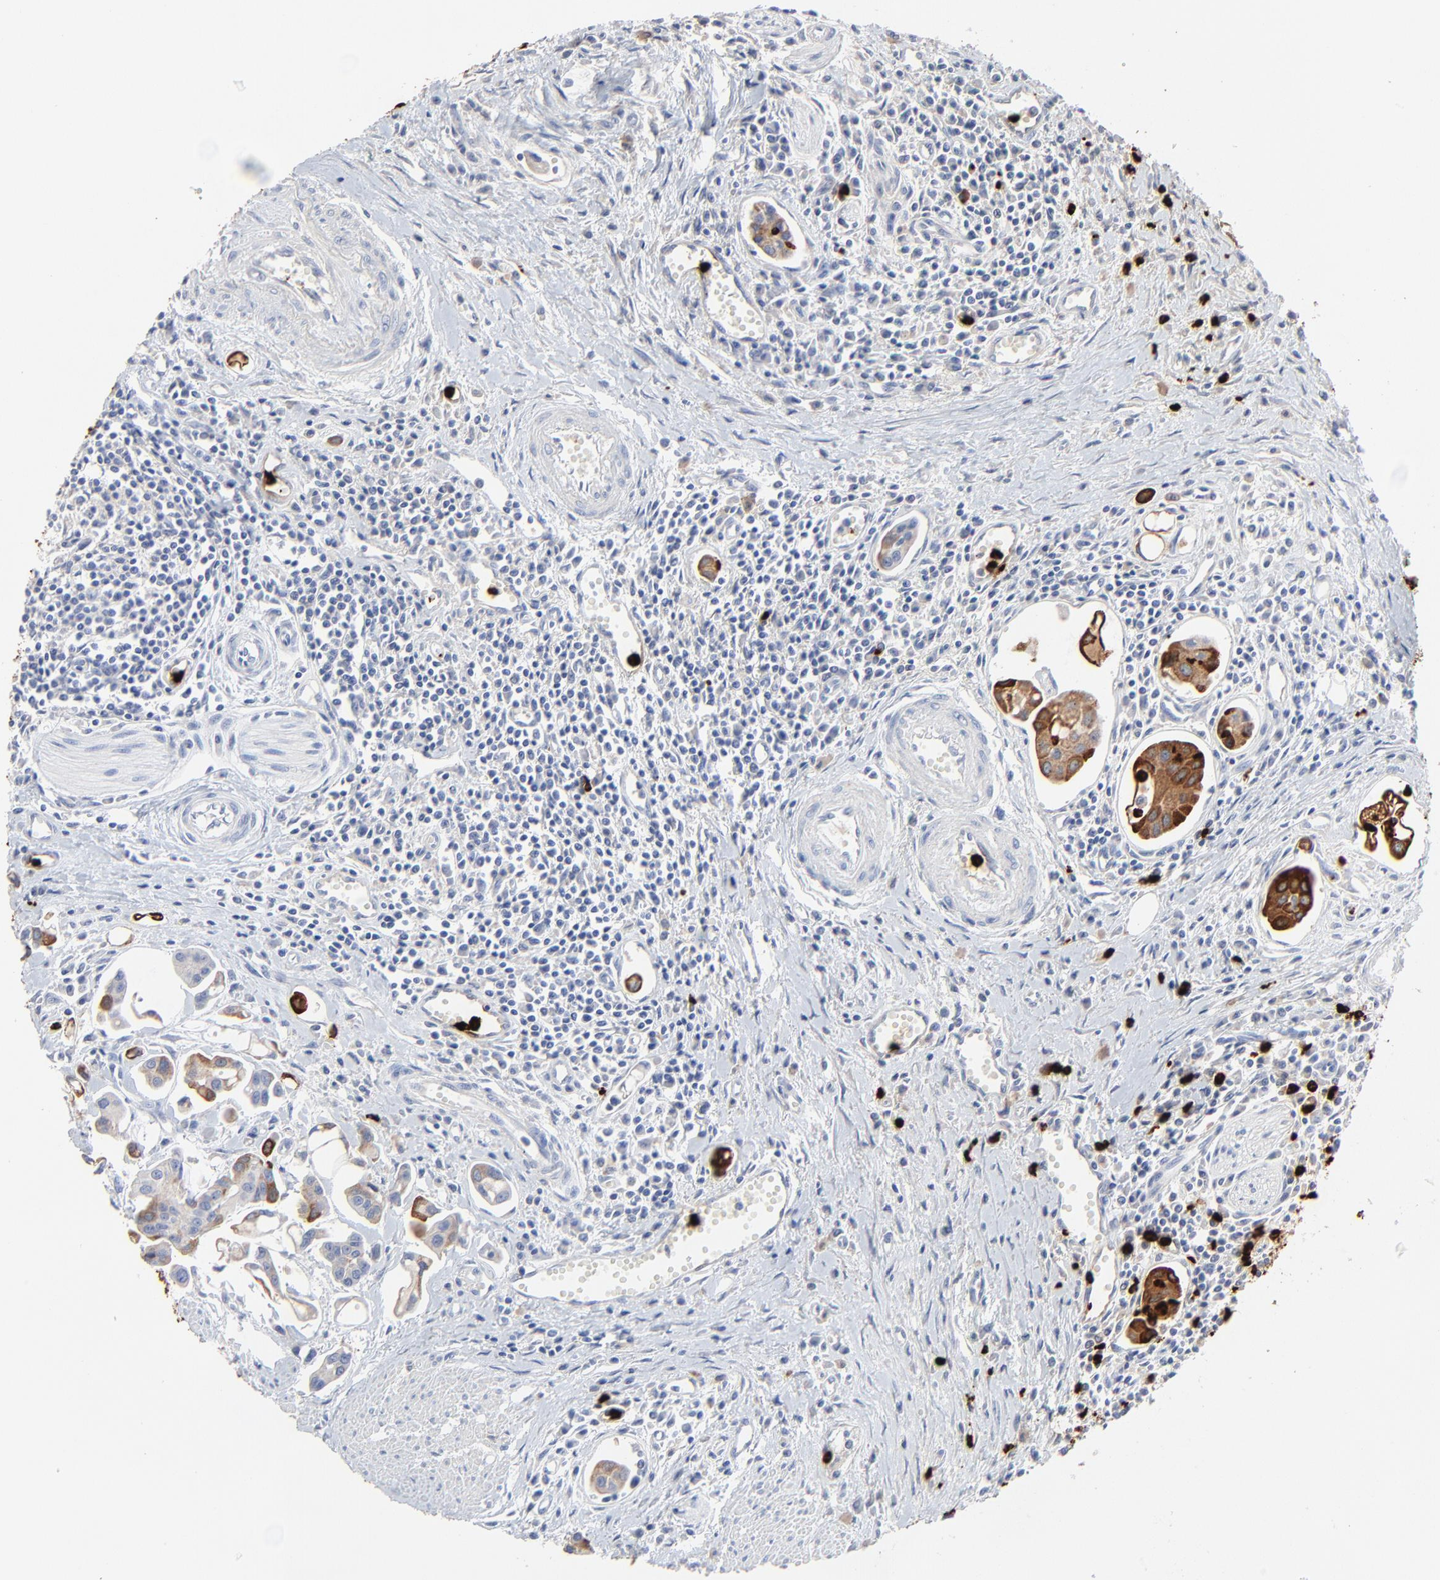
{"staining": {"intensity": "moderate", "quantity": "<25%", "location": "cytoplasmic/membranous"}, "tissue": "urothelial cancer", "cell_type": "Tumor cells", "image_type": "cancer", "snomed": [{"axis": "morphology", "description": "Urothelial carcinoma, High grade"}, {"axis": "topography", "description": "Urinary bladder"}], "caption": "About <25% of tumor cells in human urothelial cancer show moderate cytoplasmic/membranous protein positivity as visualized by brown immunohistochemical staining.", "gene": "LCN2", "patient": {"sex": "male", "age": 66}}